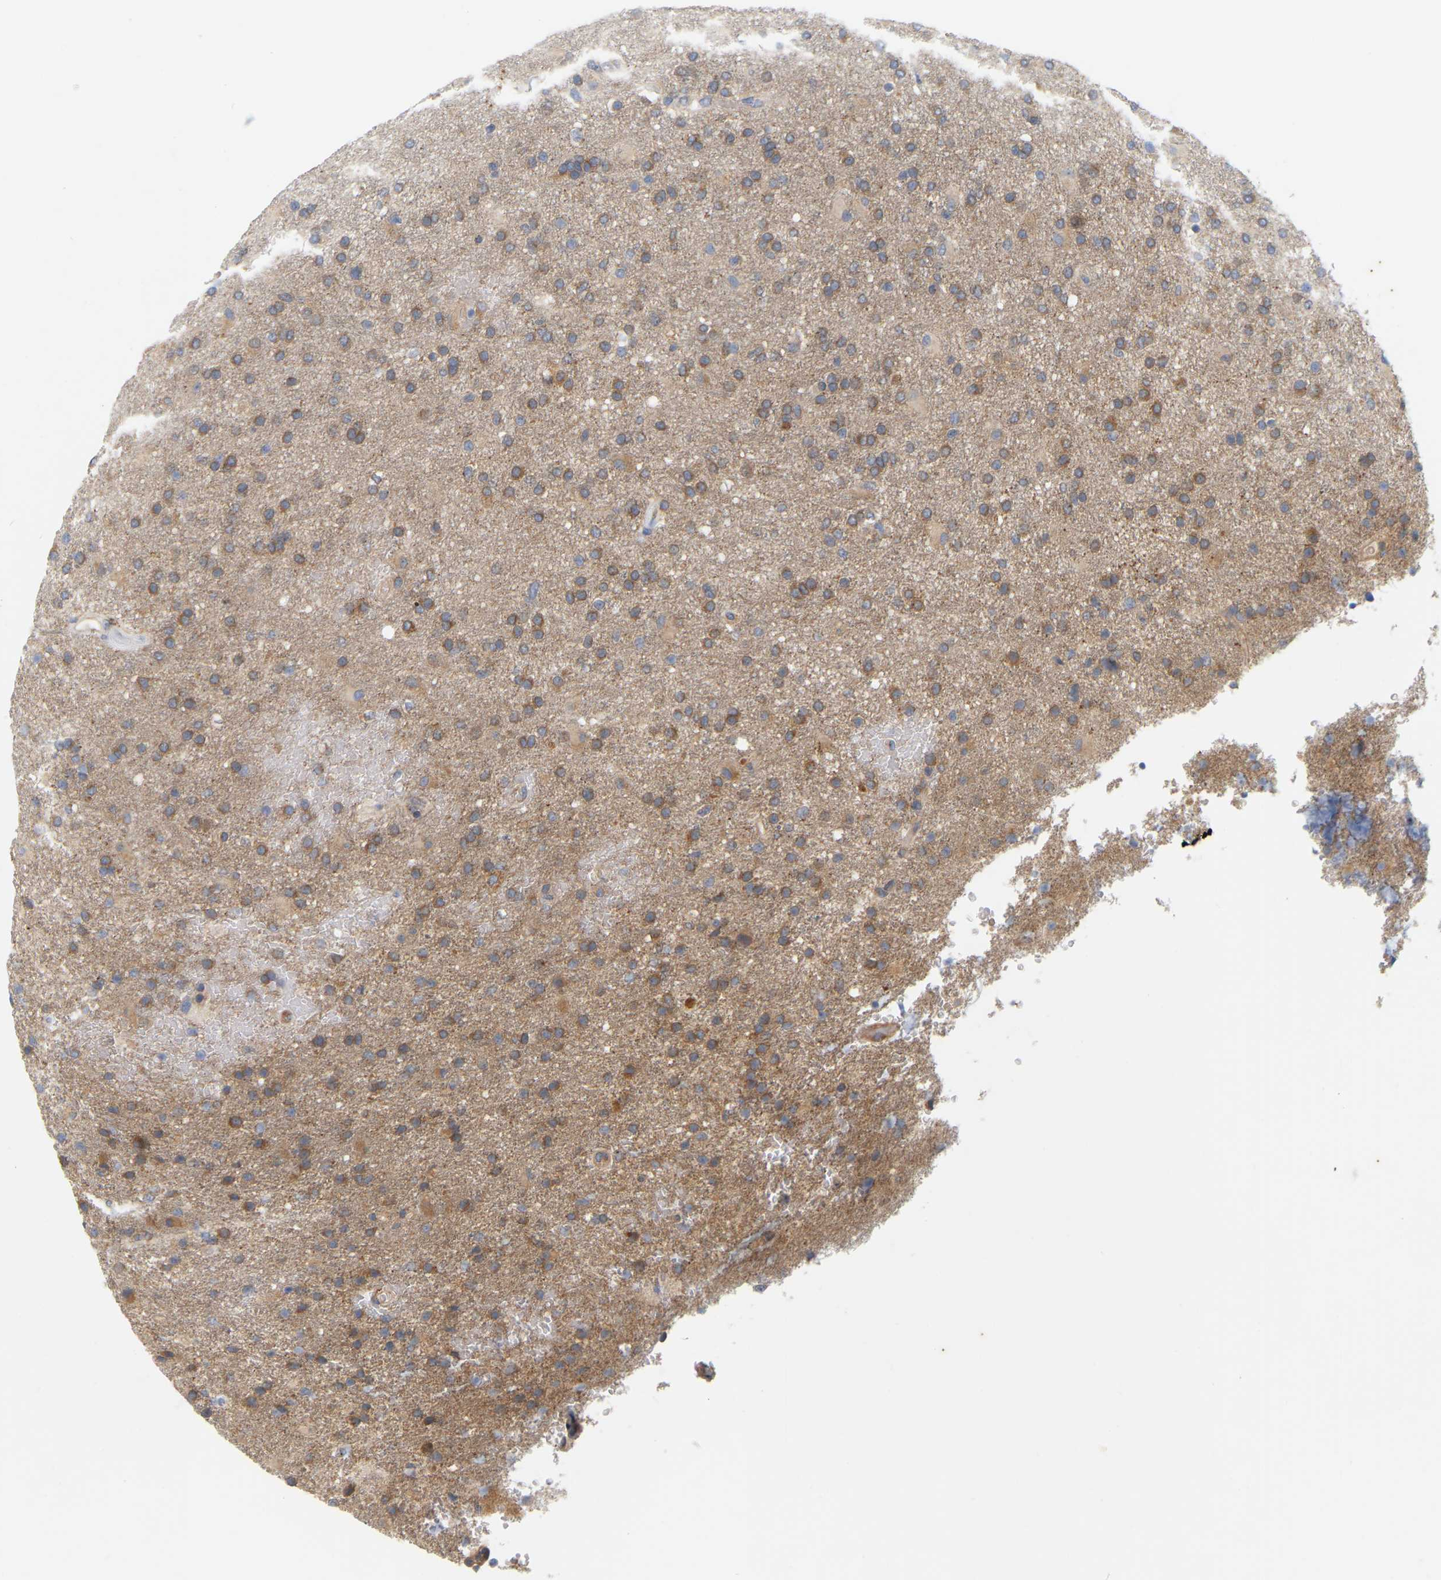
{"staining": {"intensity": "moderate", "quantity": ">75%", "location": "cytoplasmic/membranous"}, "tissue": "glioma", "cell_type": "Tumor cells", "image_type": "cancer", "snomed": [{"axis": "morphology", "description": "Glioma, malignant, High grade"}, {"axis": "topography", "description": "Brain"}], "caption": "Protein expression analysis of glioma shows moderate cytoplasmic/membranous expression in about >75% of tumor cells.", "gene": "MINDY4", "patient": {"sex": "male", "age": 72}}